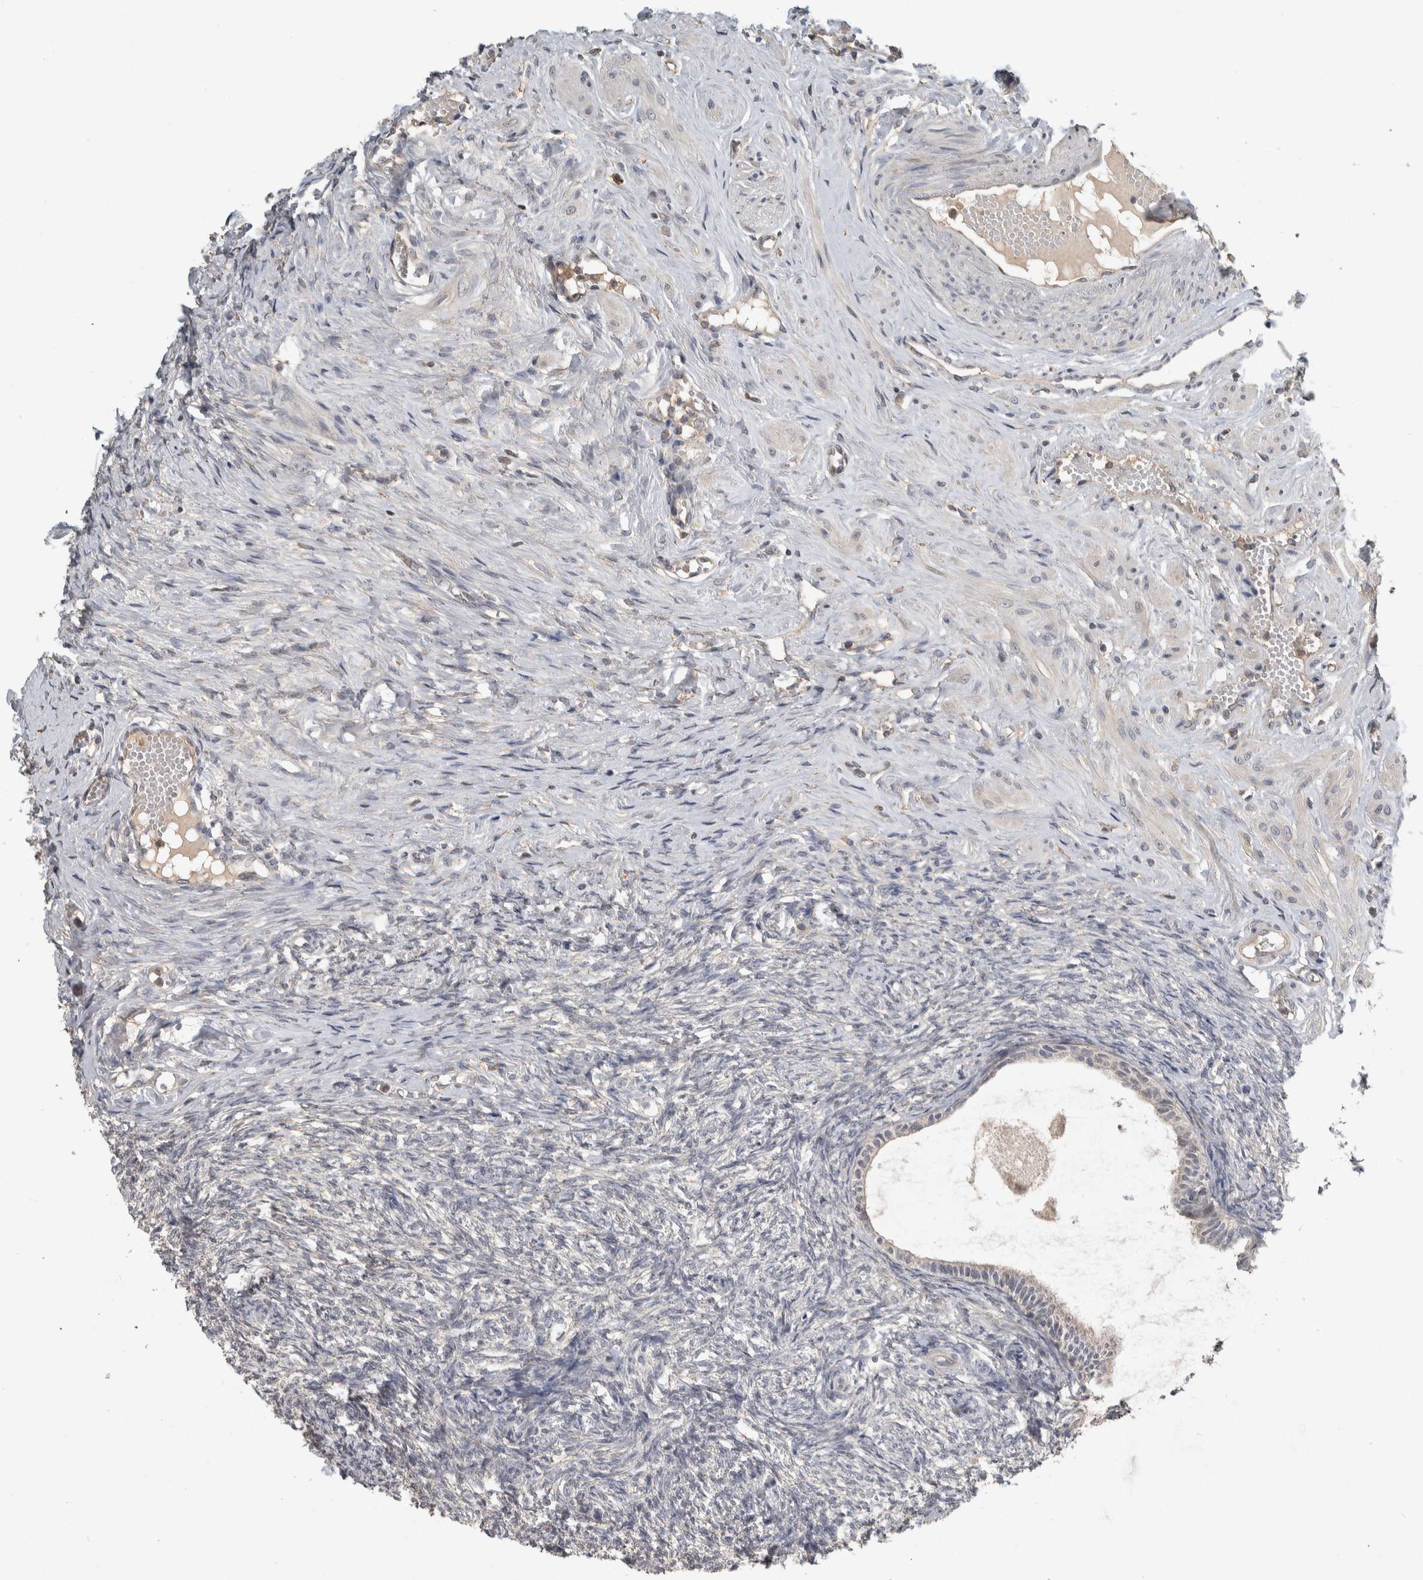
{"staining": {"intensity": "negative", "quantity": "none", "location": "none"}, "tissue": "ovary", "cell_type": "Ovarian stroma cells", "image_type": "normal", "snomed": [{"axis": "morphology", "description": "Normal tissue, NOS"}, {"axis": "topography", "description": "Ovary"}], "caption": "An IHC image of benign ovary is shown. There is no staining in ovarian stroma cells of ovary.", "gene": "EIF3H", "patient": {"sex": "female", "age": 41}}